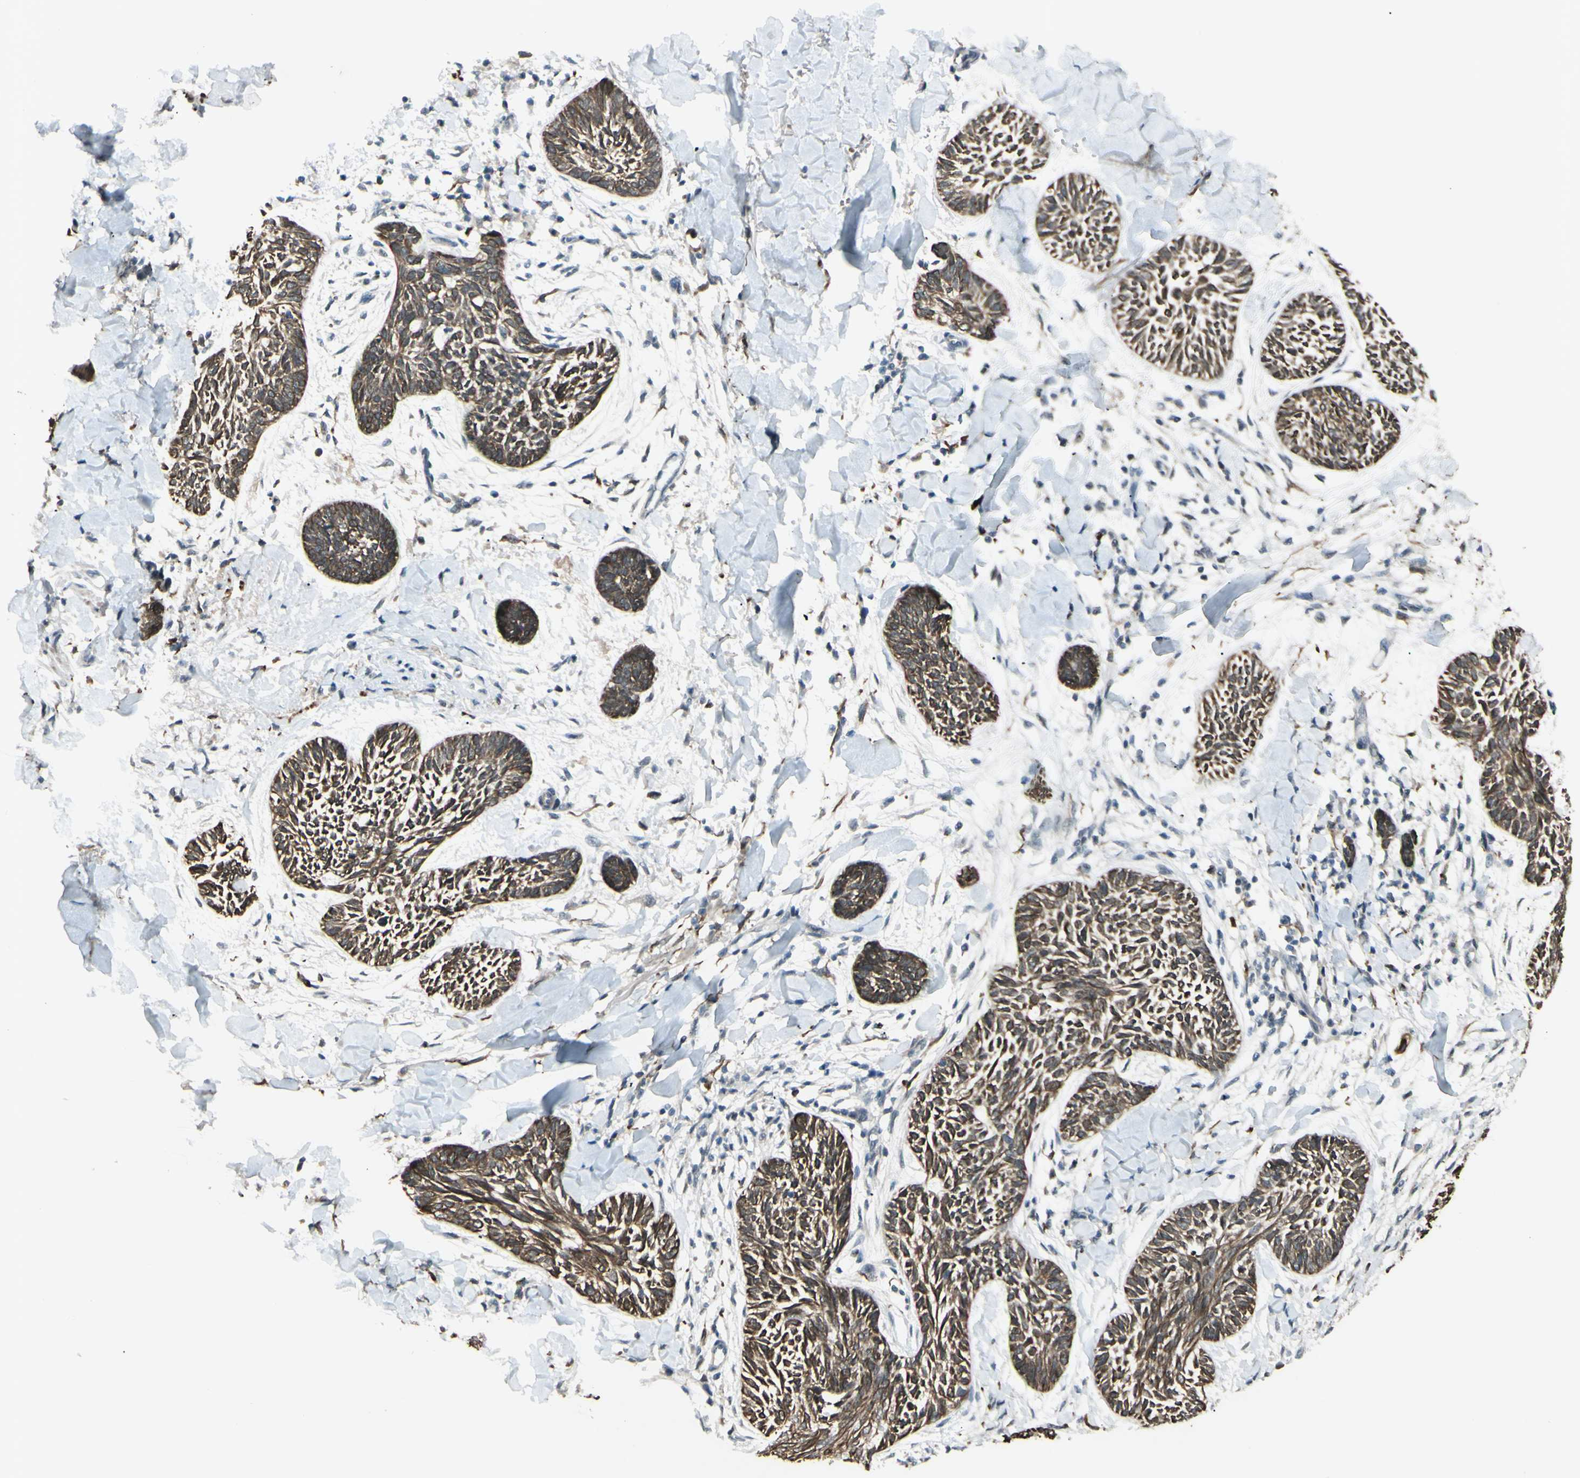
{"staining": {"intensity": "strong", "quantity": ">75%", "location": "cytoplasmic/membranous"}, "tissue": "skin cancer", "cell_type": "Tumor cells", "image_type": "cancer", "snomed": [{"axis": "morphology", "description": "Papilloma, NOS"}, {"axis": "morphology", "description": "Basal cell carcinoma"}, {"axis": "topography", "description": "Skin"}], "caption": "A brown stain labels strong cytoplasmic/membranous positivity of a protein in human basal cell carcinoma (skin) tumor cells.", "gene": "FGFR2", "patient": {"sex": "male", "age": 87}}